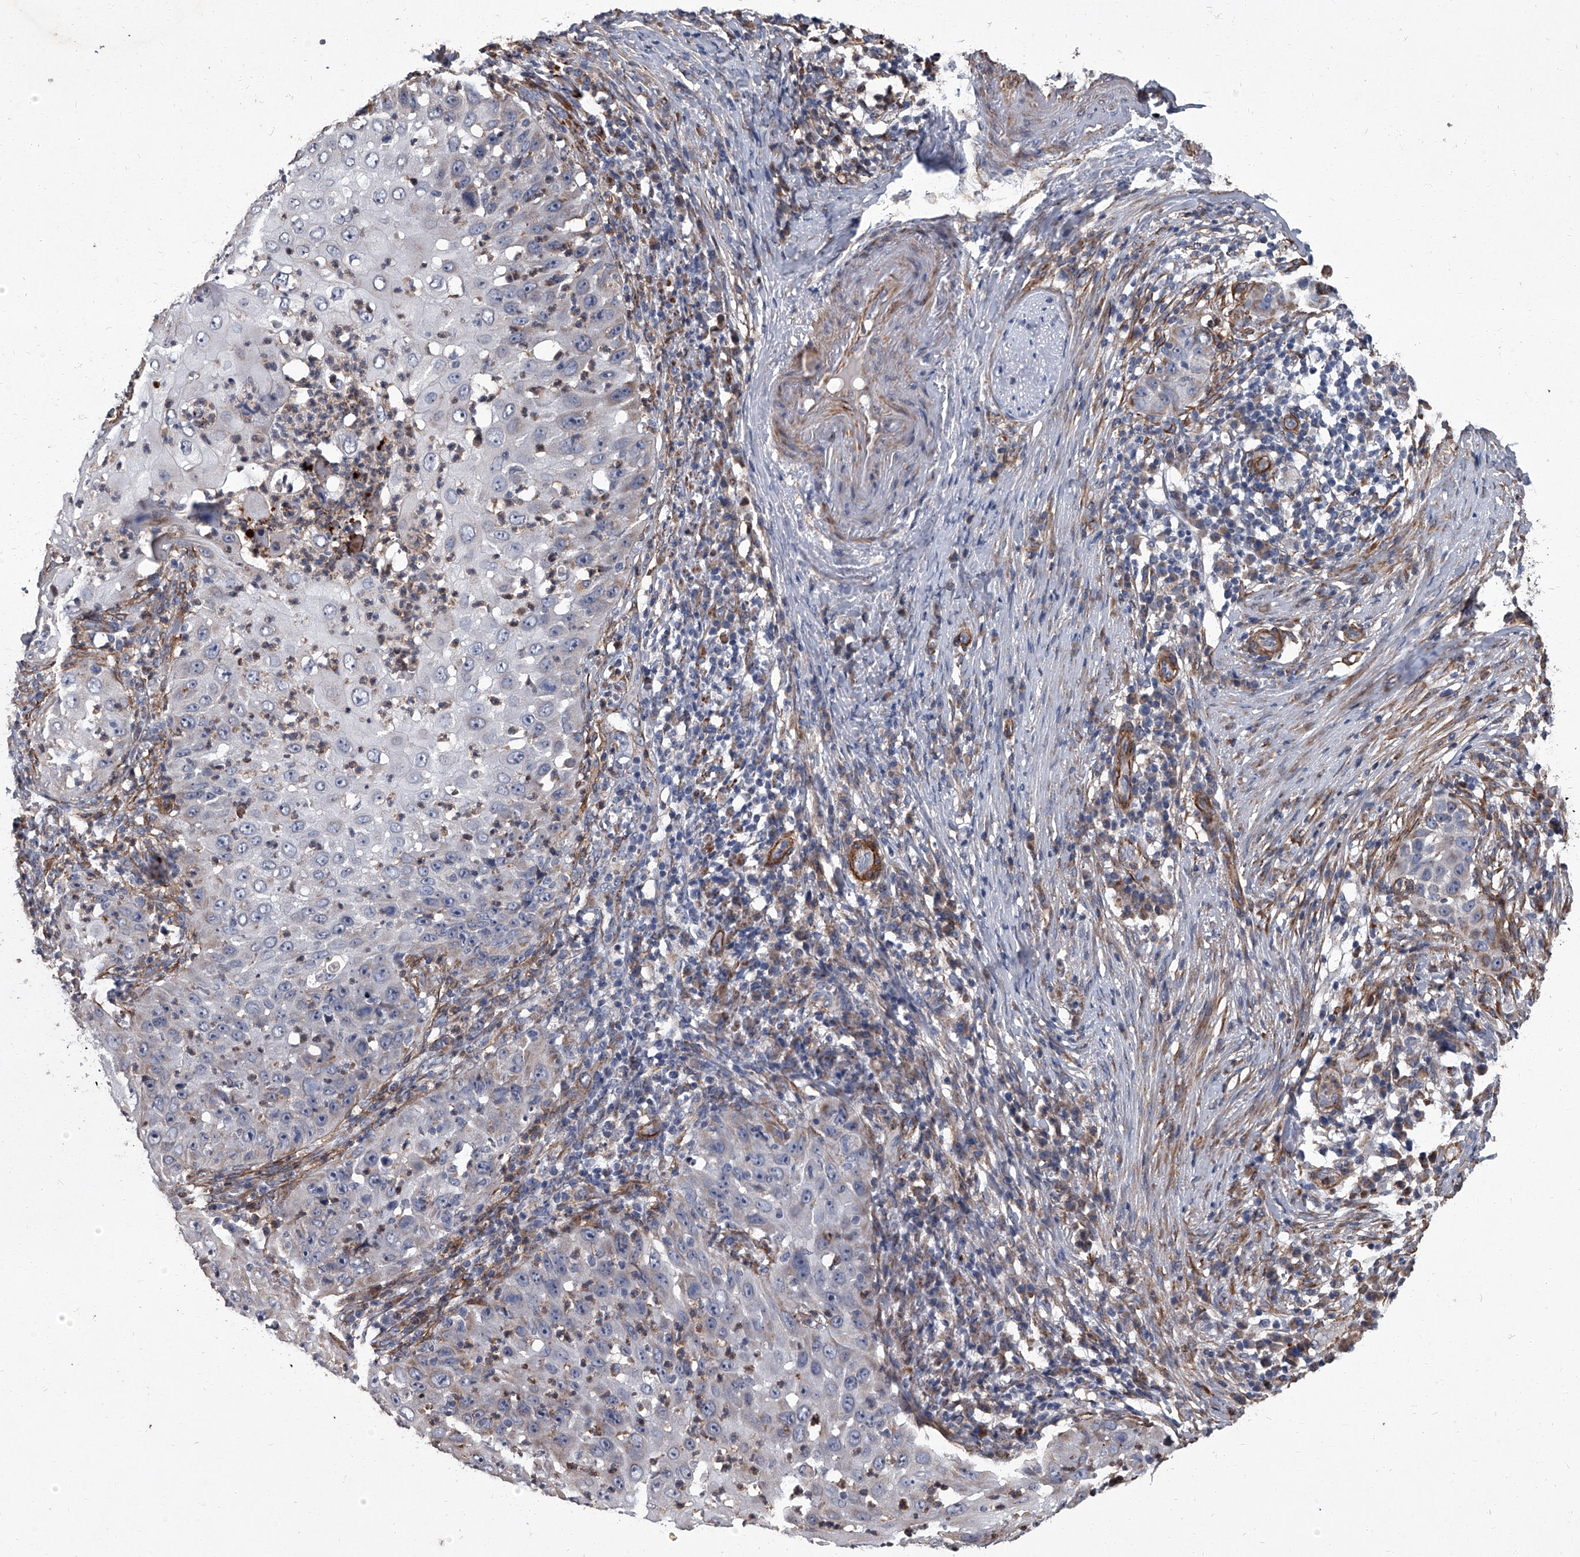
{"staining": {"intensity": "negative", "quantity": "none", "location": "none"}, "tissue": "skin cancer", "cell_type": "Tumor cells", "image_type": "cancer", "snomed": [{"axis": "morphology", "description": "Squamous cell carcinoma, NOS"}, {"axis": "topography", "description": "Skin"}], "caption": "Human skin cancer (squamous cell carcinoma) stained for a protein using immunohistochemistry (IHC) shows no expression in tumor cells.", "gene": "SIRT4", "patient": {"sex": "female", "age": 44}}